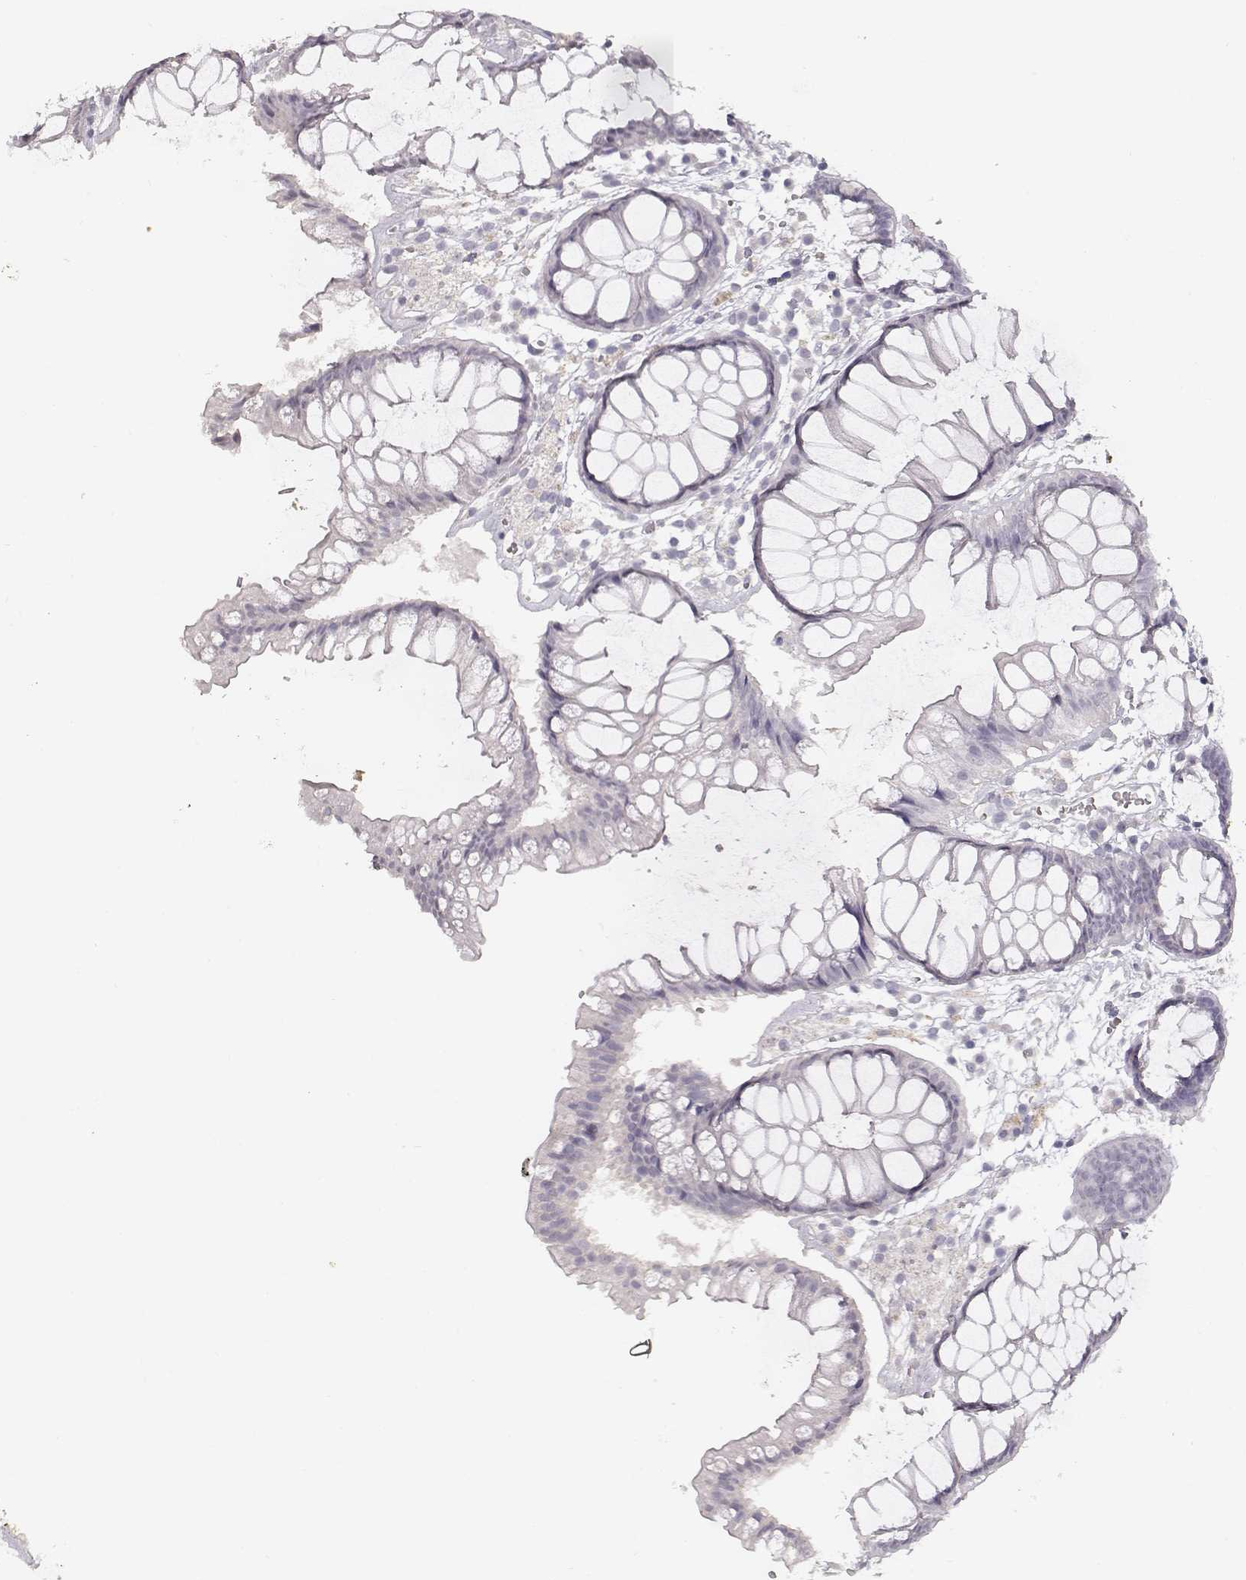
{"staining": {"intensity": "negative", "quantity": "none", "location": "none"}, "tissue": "colon", "cell_type": "Endothelial cells", "image_type": "normal", "snomed": [{"axis": "morphology", "description": "Normal tissue, NOS"}, {"axis": "morphology", "description": "Adenocarcinoma, NOS"}, {"axis": "topography", "description": "Colon"}], "caption": "Immunohistochemistry image of unremarkable human colon stained for a protein (brown), which displays no expression in endothelial cells.", "gene": "TPH2", "patient": {"sex": "male", "age": 65}}